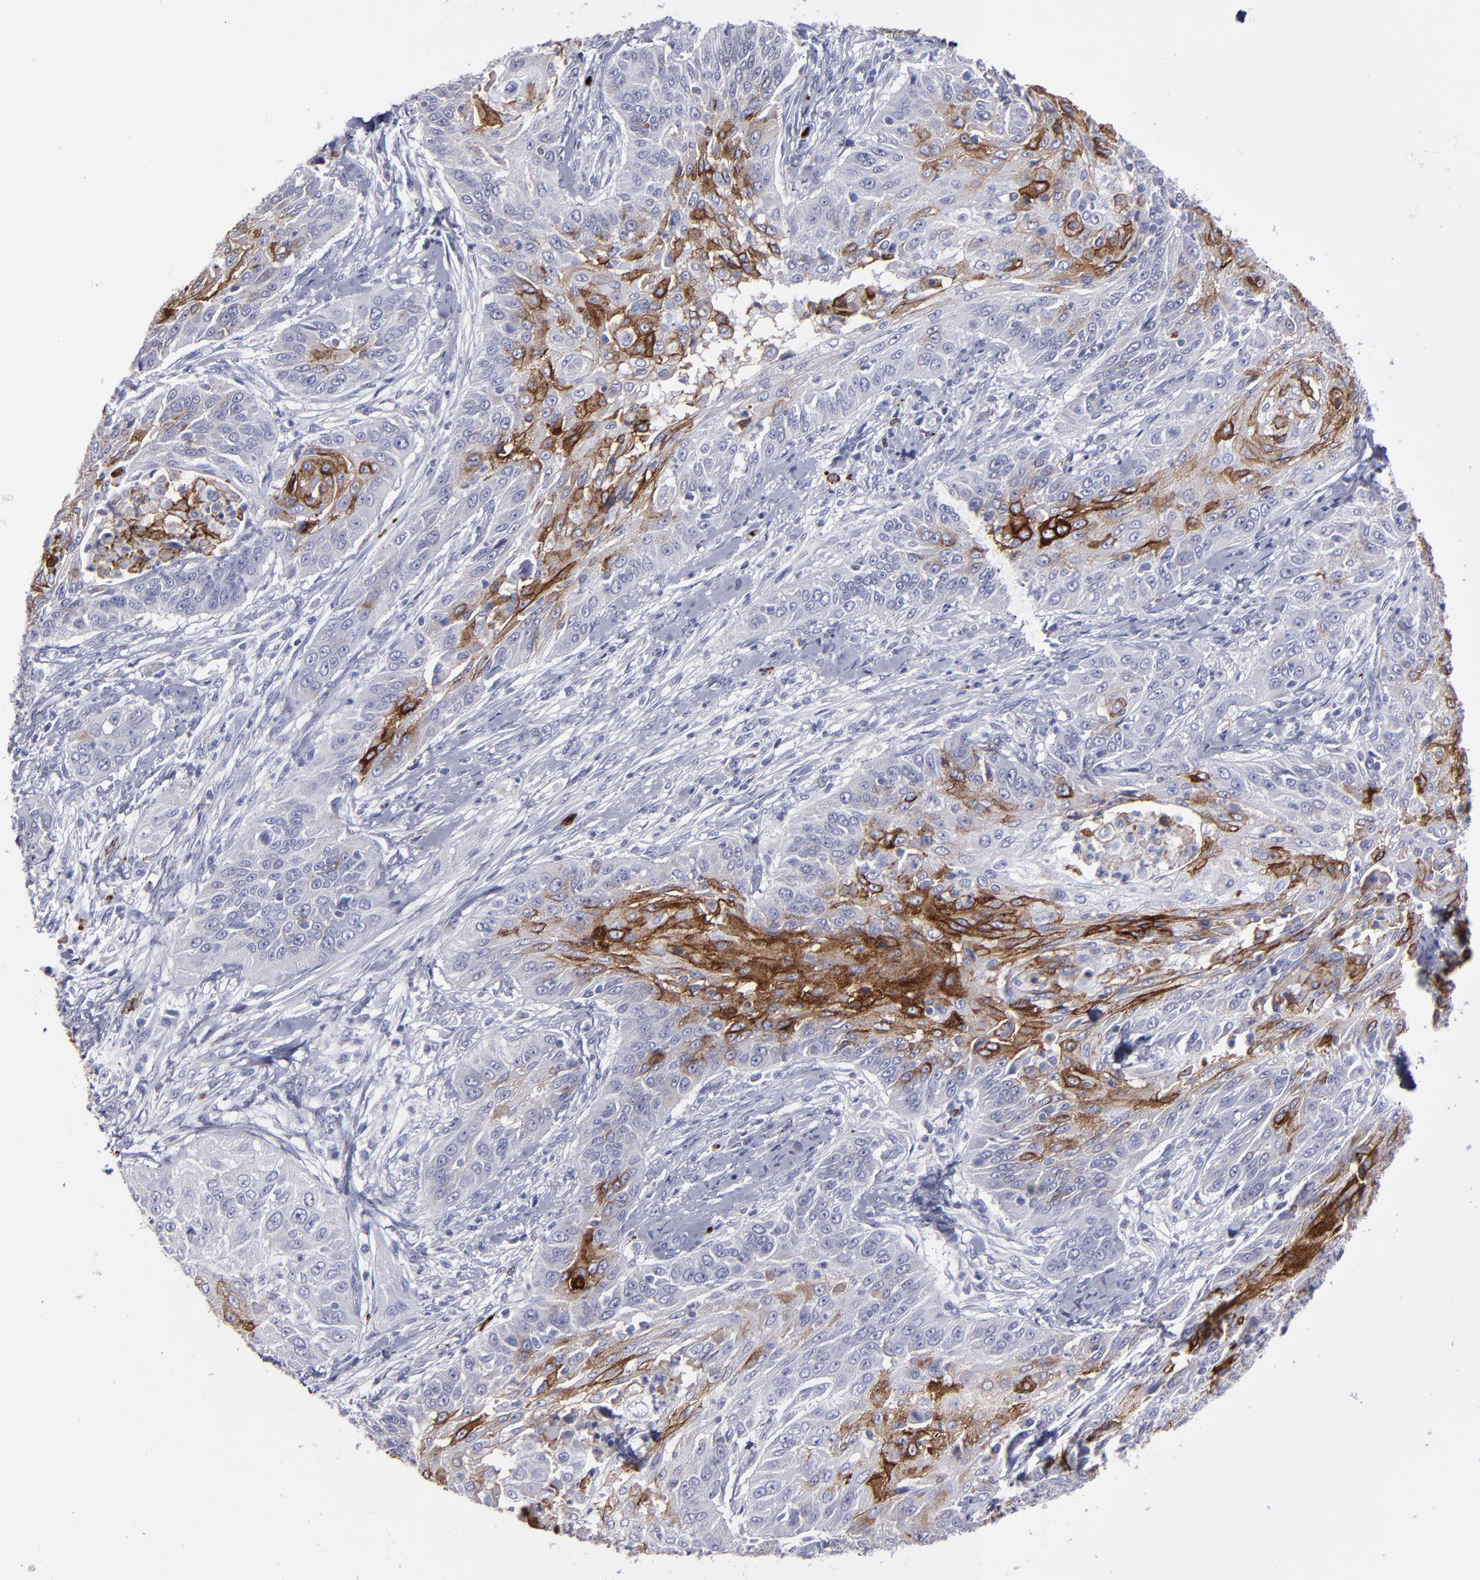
{"staining": {"intensity": "moderate", "quantity": "<25%", "location": "cytoplasmic/membranous"}, "tissue": "cervical cancer", "cell_type": "Tumor cells", "image_type": "cancer", "snomed": [{"axis": "morphology", "description": "Squamous cell carcinoma, NOS"}, {"axis": "topography", "description": "Cervix"}], "caption": "Cervical squamous cell carcinoma stained for a protein (brown) demonstrates moderate cytoplasmic/membranous positive expression in about <25% of tumor cells.", "gene": "CD36", "patient": {"sex": "female", "age": 64}}